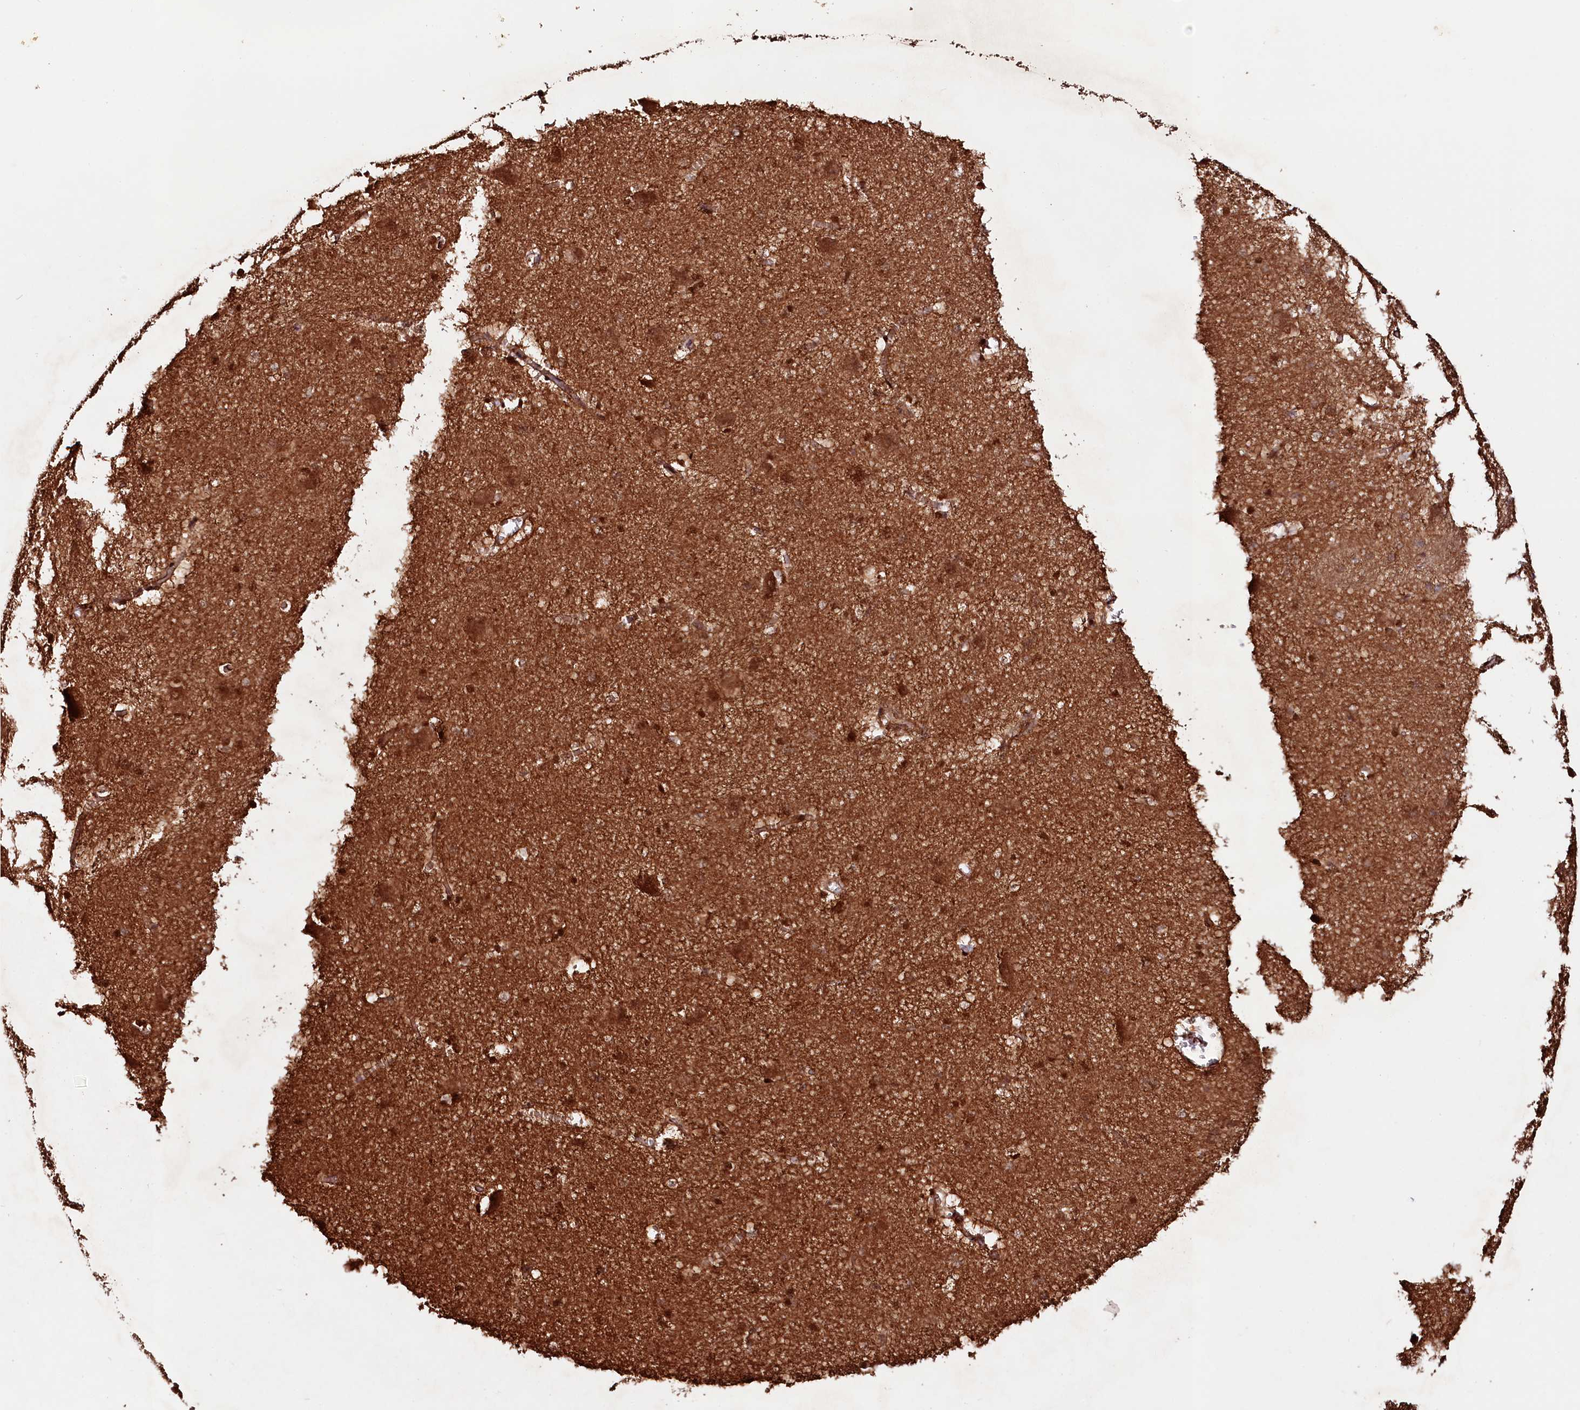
{"staining": {"intensity": "strong", "quantity": "25%-75%", "location": "cytoplasmic/membranous,nuclear"}, "tissue": "caudate", "cell_type": "Glial cells", "image_type": "normal", "snomed": [{"axis": "morphology", "description": "Normal tissue, NOS"}, {"axis": "topography", "description": "Lateral ventricle wall"}], "caption": "Protein analysis of benign caudate exhibits strong cytoplasmic/membranous,nuclear positivity in about 25%-75% of glial cells. The staining was performed using DAB (3,3'-diaminobenzidine) to visualize the protein expression in brown, while the nuclei were stained in blue with hematoxylin (Magnification: 20x).", "gene": "NEDD1", "patient": {"sex": "male", "age": 37}}